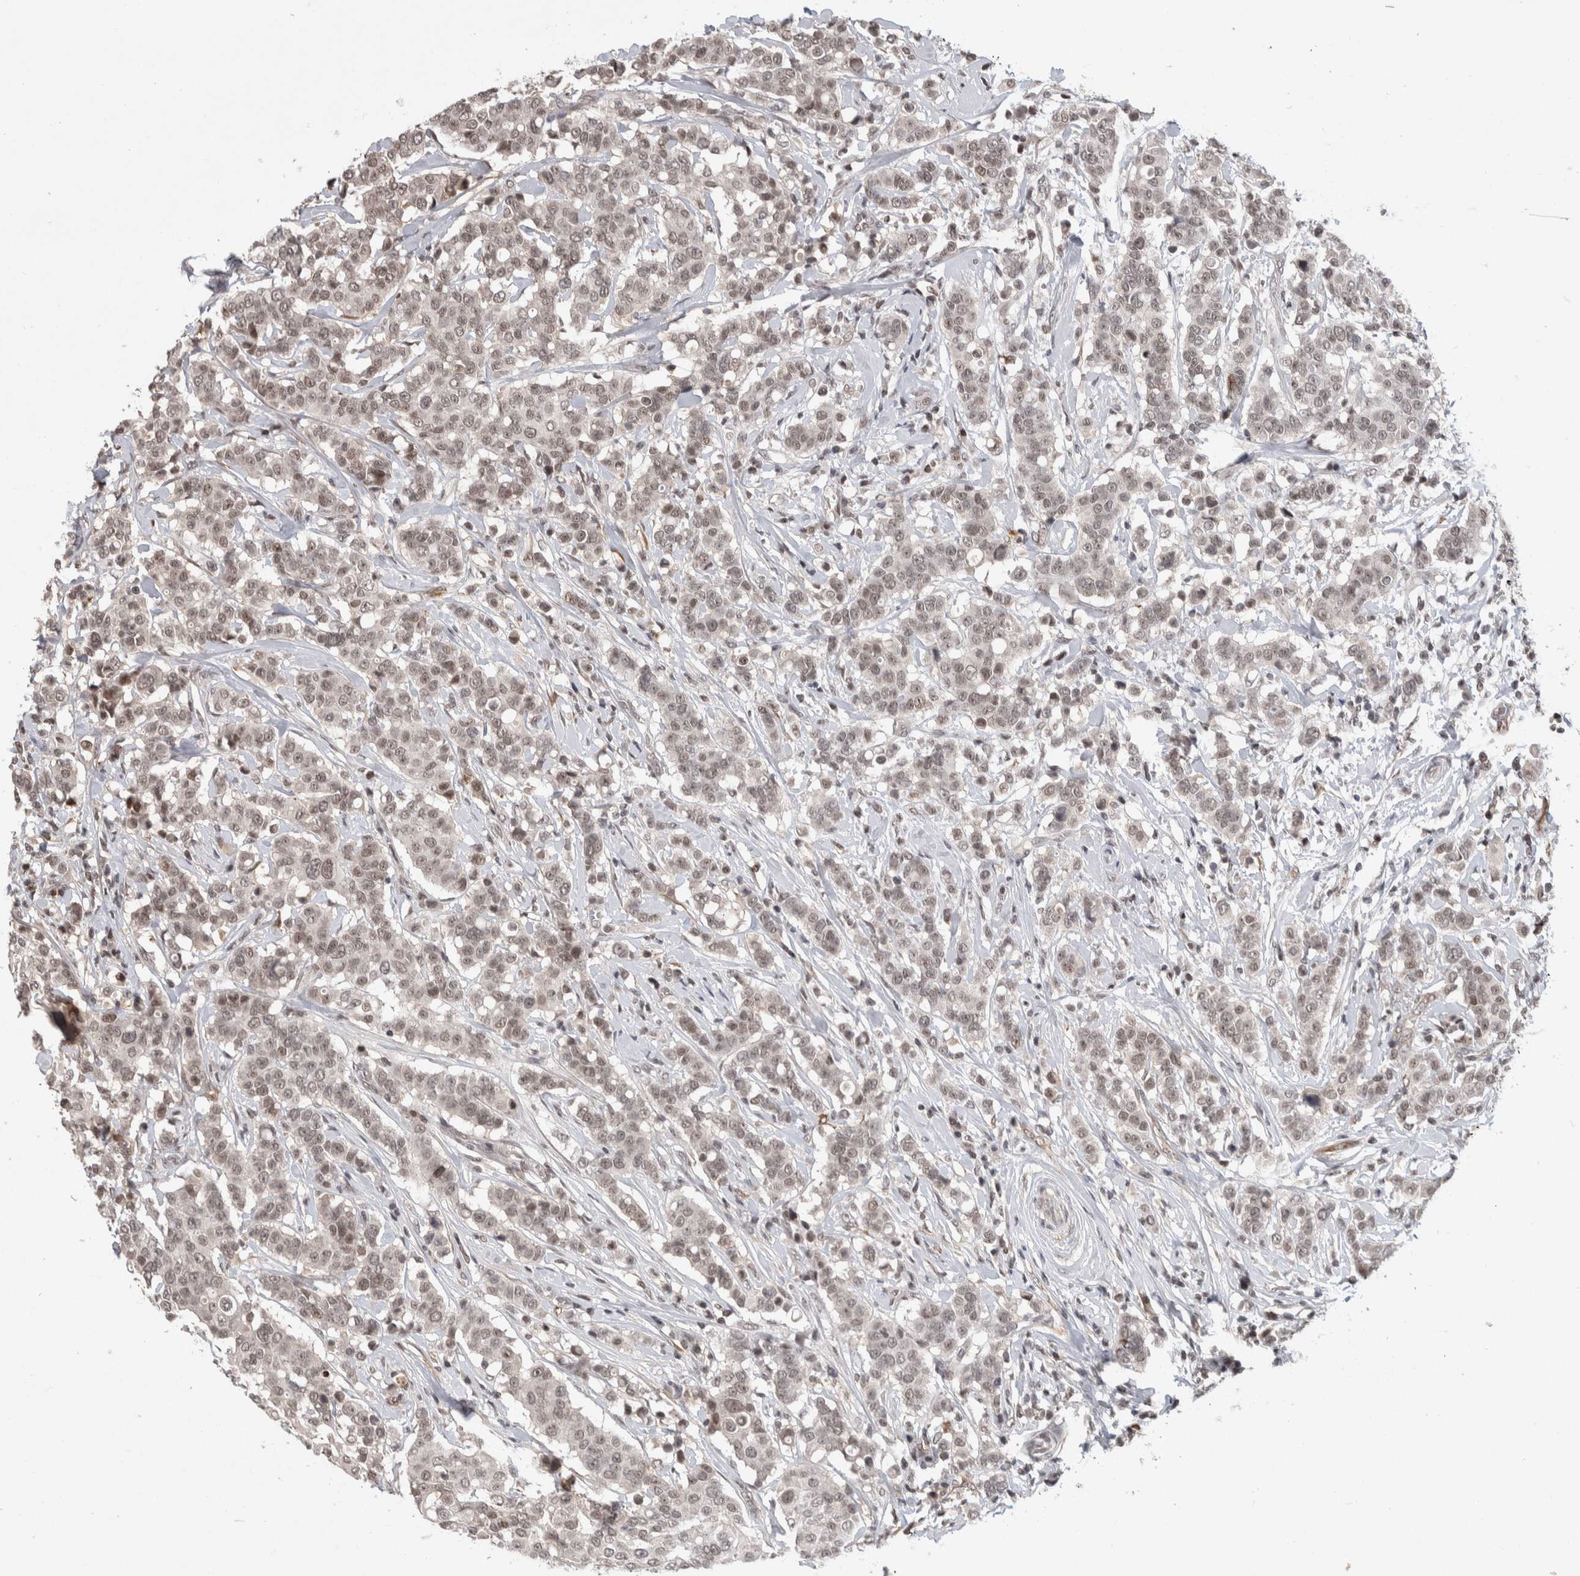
{"staining": {"intensity": "weak", "quantity": ">75%", "location": "nuclear"}, "tissue": "breast cancer", "cell_type": "Tumor cells", "image_type": "cancer", "snomed": [{"axis": "morphology", "description": "Duct carcinoma"}, {"axis": "topography", "description": "Breast"}], "caption": "Brown immunohistochemical staining in breast intraductal carcinoma reveals weak nuclear positivity in approximately >75% of tumor cells.", "gene": "ZSCAN21", "patient": {"sex": "female", "age": 27}}